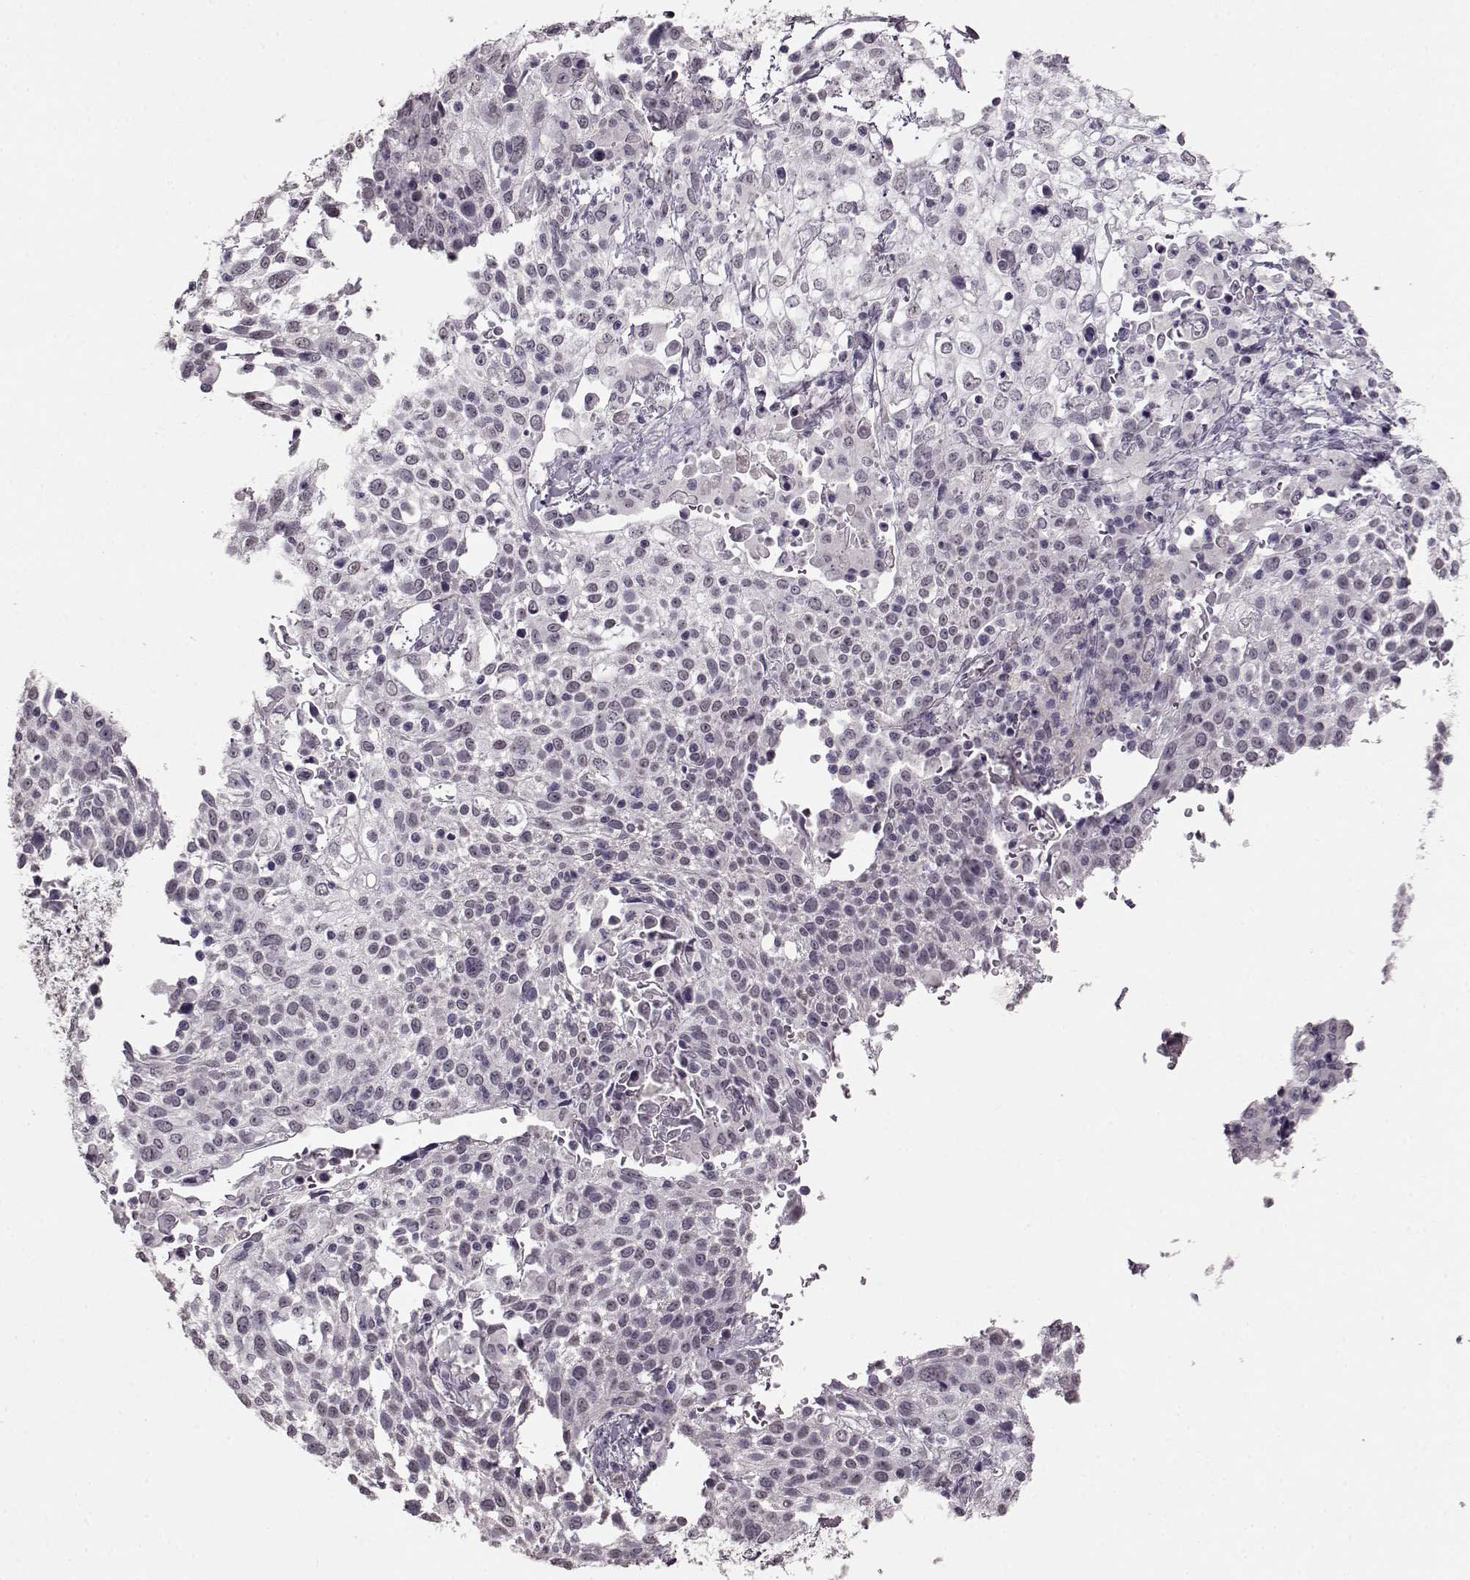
{"staining": {"intensity": "negative", "quantity": "none", "location": "none"}, "tissue": "cervical cancer", "cell_type": "Tumor cells", "image_type": "cancer", "snomed": [{"axis": "morphology", "description": "Squamous cell carcinoma, NOS"}, {"axis": "topography", "description": "Cervix"}], "caption": "A high-resolution micrograph shows IHC staining of cervical squamous cell carcinoma, which displays no significant expression in tumor cells. (DAB immunohistochemistry (IHC) with hematoxylin counter stain).", "gene": "RP1L1", "patient": {"sex": "female", "age": 61}}